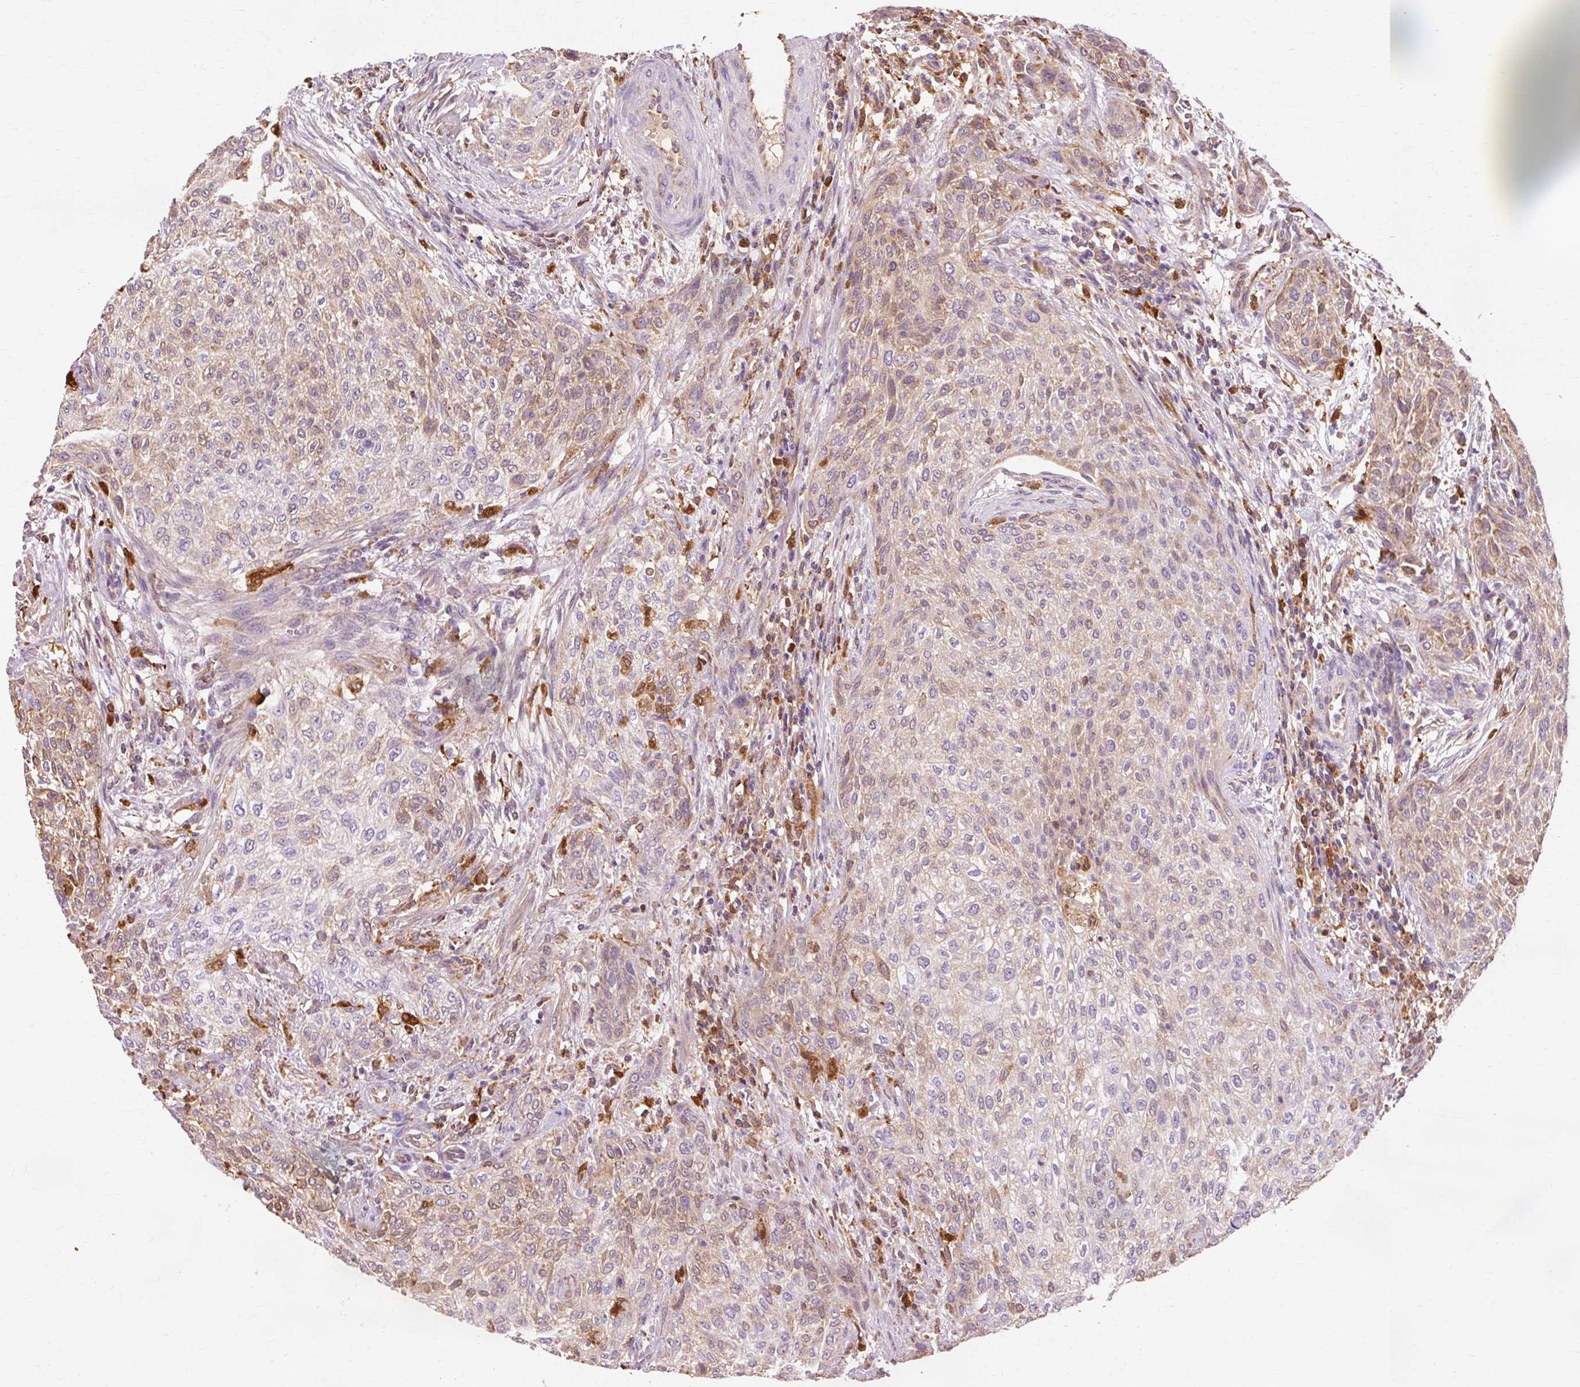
{"staining": {"intensity": "weak", "quantity": "25%-75%", "location": "cytoplasmic/membranous"}, "tissue": "urothelial cancer", "cell_type": "Tumor cells", "image_type": "cancer", "snomed": [{"axis": "morphology", "description": "Urothelial carcinoma, High grade"}, {"axis": "topography", "description": "Urinary bladder"}], "caption": "Urothelial cancer was stained to show a protein in brown. There is low levels of weak cytoplasmic/membranous expression in approximately 25%-75% of tumor cells.", "gene": "GPX1", "patient": {"sex": "male", "age": 35}}